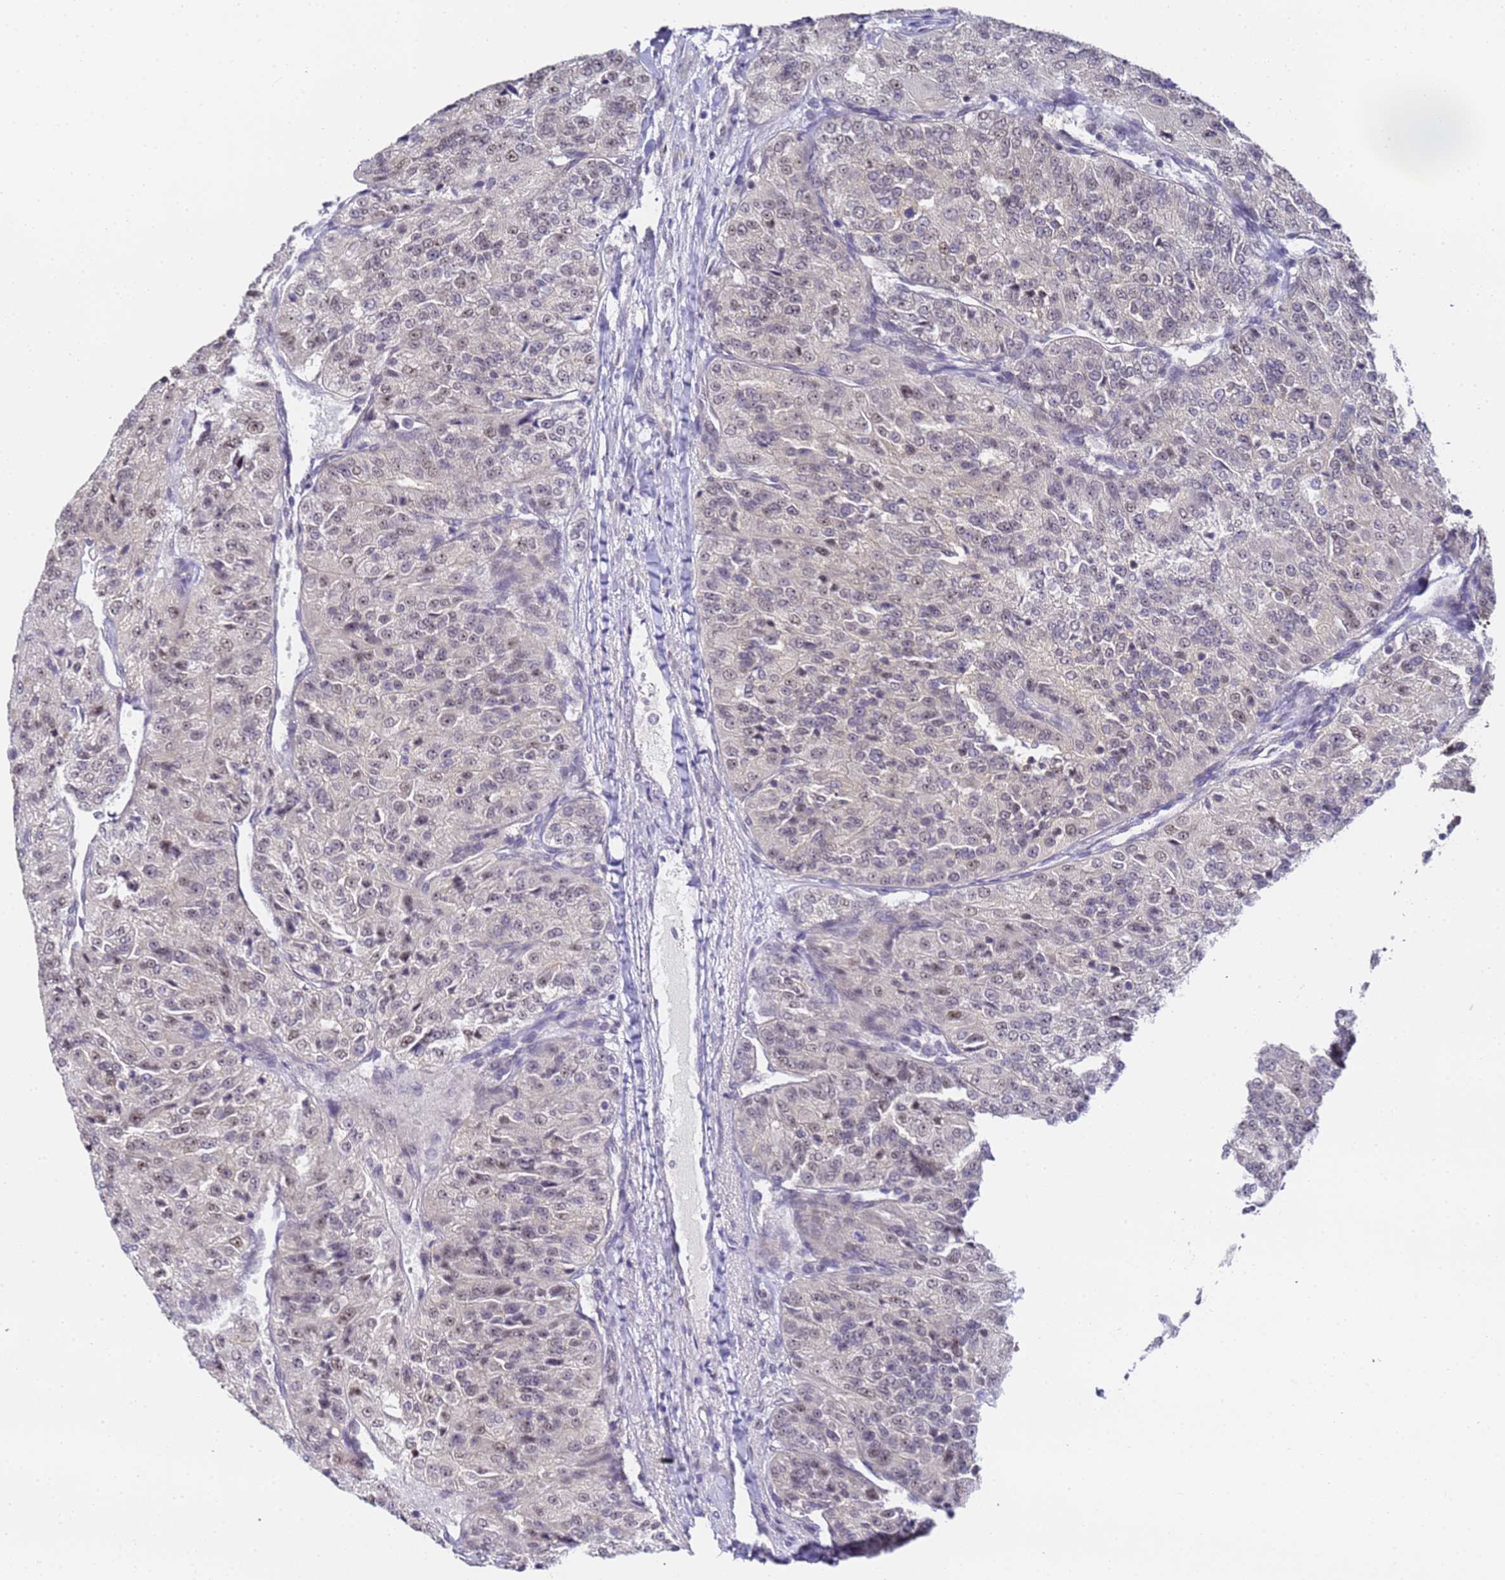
{"staining": {"intensity": "weak", "quantity": "<25%", "location": "nuclear"}, "tissue": "renal cancer", "cell_type": "Tumor cells", "image_type": "cancer", "snomed": [{"axis": "morphology", "description": "Adenocarcinoma, NOS"}, {"axis": "topography", "description": "Kidney"}], "caption": "Tumor cells show no significant staining in renal adenocarcinoma.", "gene": "LSM3", "patient": {"sex": "female", "age": 63}}